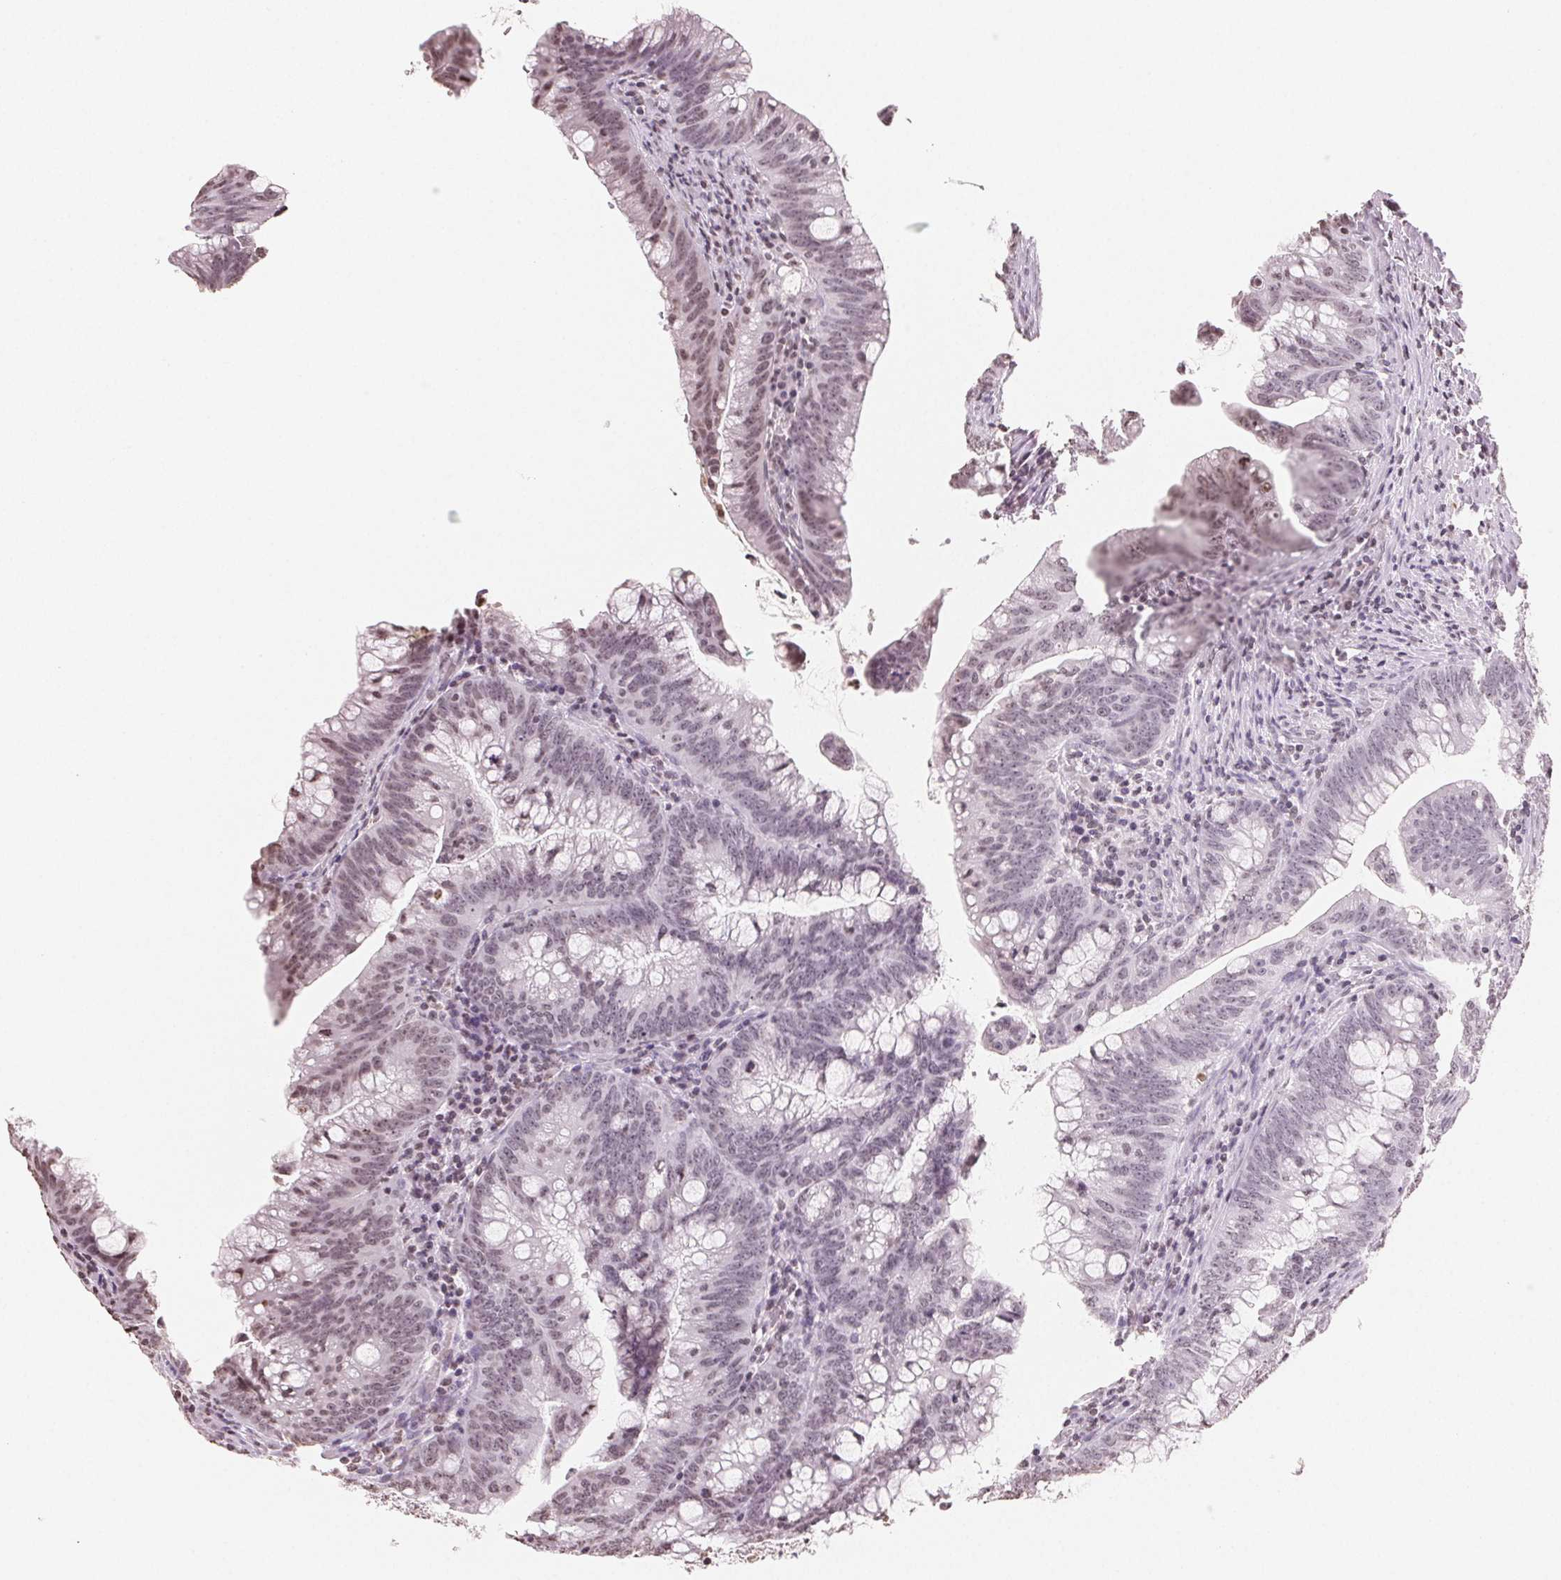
{"staining": {"intensity": "weak", "quantity": "25%-75%", "location": "nuclear"}, "tissue": "colorectal cancer", "cell_type": "Tumor cells", "image_type": "cancer", "snomed": [{"axis": "morphology", "description": "Adenocarcinoma, NOS"}, {"axis": "topography", "description": "Colon"}], "caption": "This is a micrograph of IHC staining of adenocarcinoma (colorectal), which shows weak positivity in the nuclear of tumor cells.", "gene": "TBP", "patient": {"sex": "male", "age": 62}}